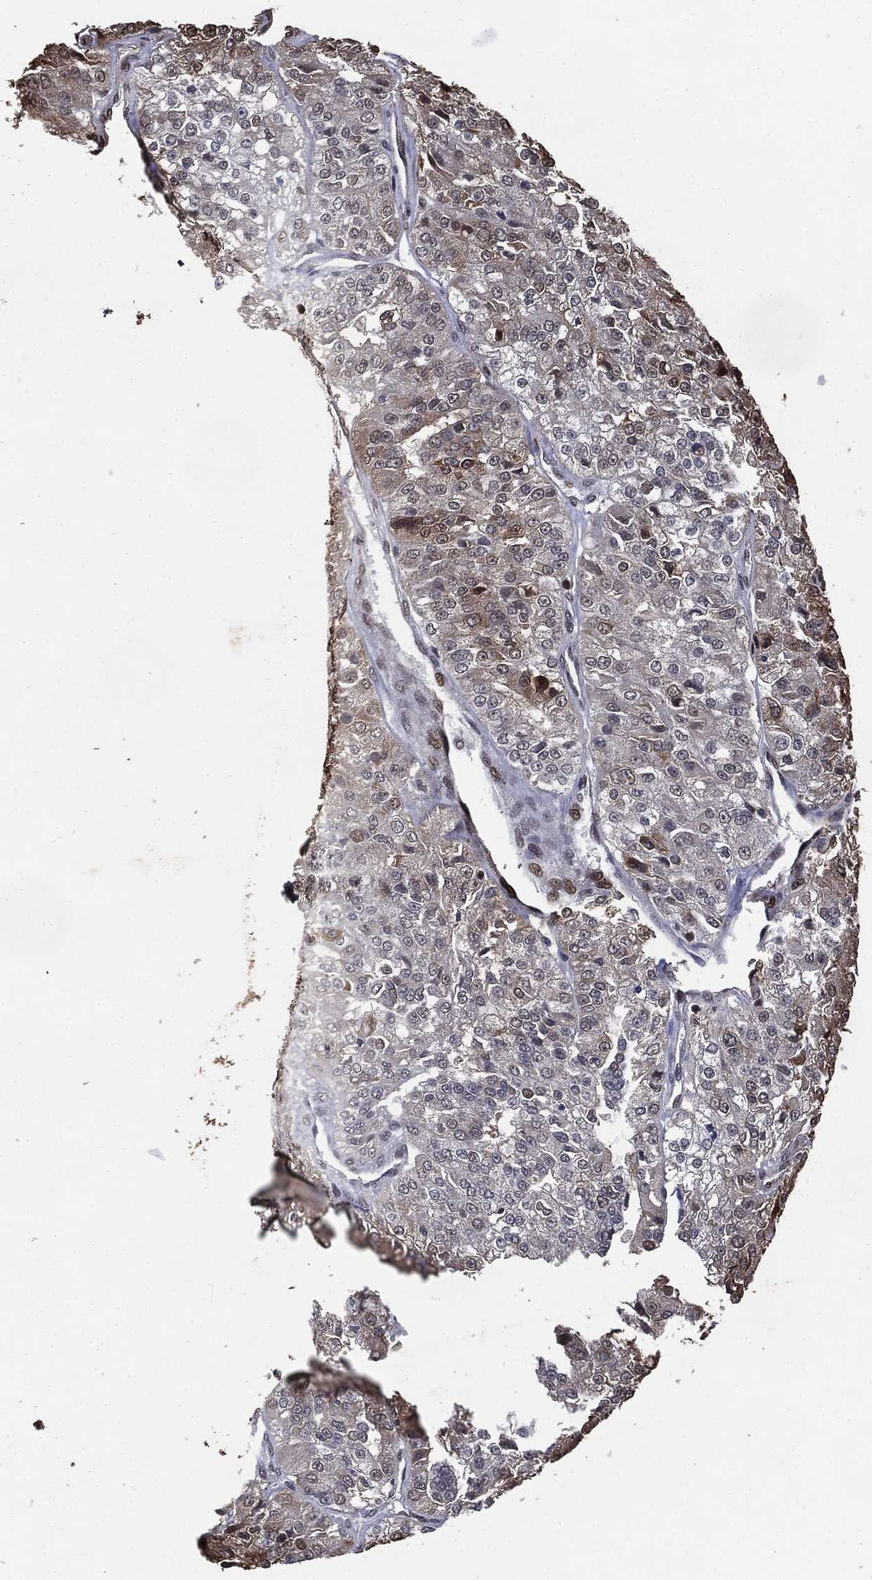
{"staining": {"intensity": "moderate", "quantity": "<25%", "location": "cytoplasmic/membranous,nuclear"}, "tissue": "renal cancer", "cell_type": "Tumor cells", "image_type": "cancer", "snomed": [{"axis": "morphology", "description": "Adenocarcinoma, NOS"}, {"axis": "topography", "description": "Kidney"}], "caption": "Moderate cytoplasmic/membranous and nuclear expression is seen in approximately <25% of tumor cells in renal adenocarcinoma. (DAB IHC with brightfield microscopy, high magnification).", "gene": "DVL2", "patient": {"sex": "female", "age": 63}}